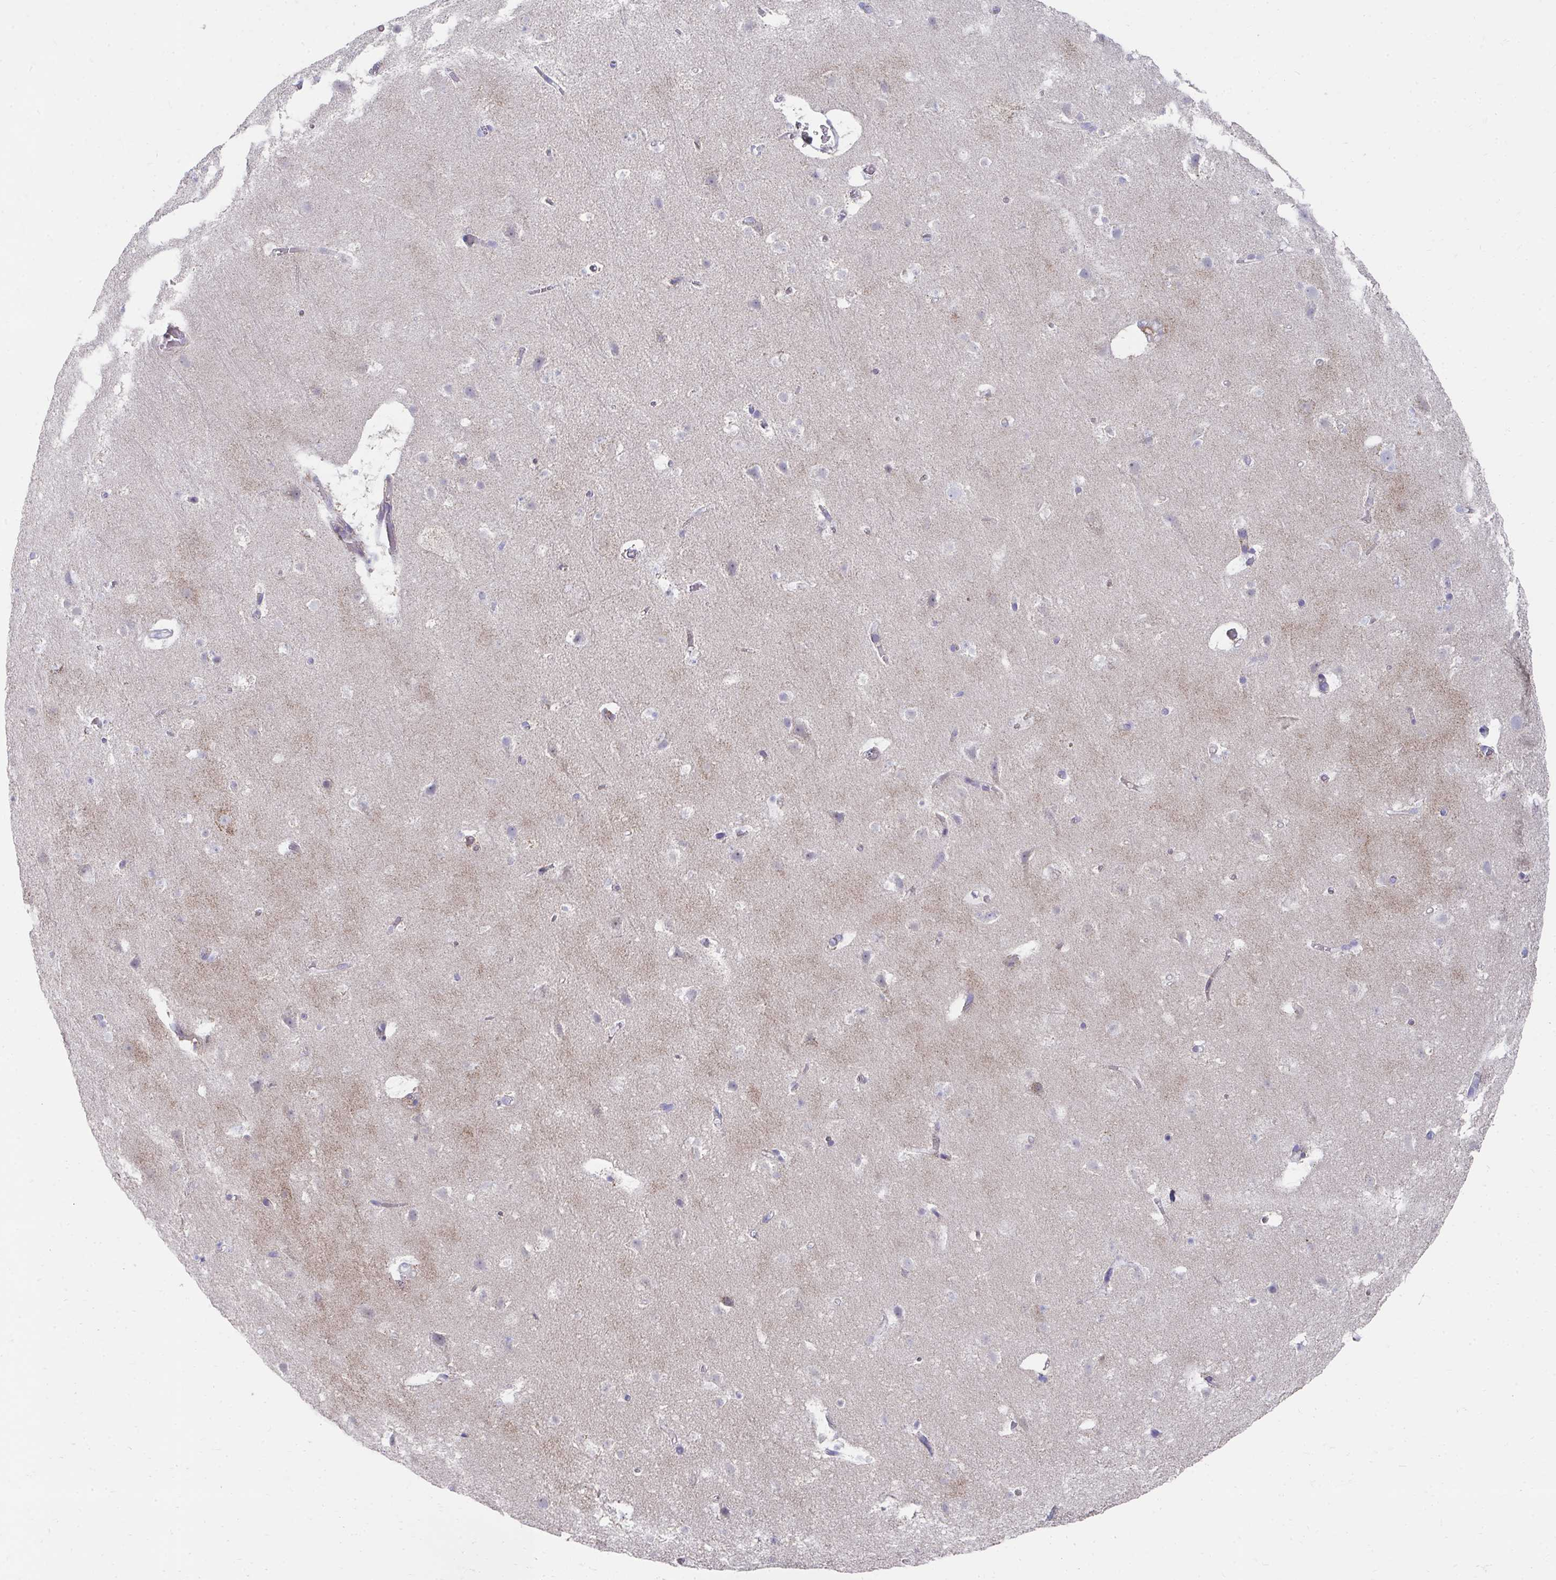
{"staining": {"intensity": "negative", "quantity": "none", "location": "none"}, "tissue": "cerebral cortex", "cell_type": "Endothelial cells", "image_type": "normal", "snomed": [{"axis": "morphology", "description": "Normal tissue, NOS"}, {"axis": "topography", "description": "Cerebral cortex"}], "caption": "The histopathology image demonstrates no significant expression in endothelial cells of cerebral cortex.", "gene": "PRRG3", "patient": {"sex": "female", "age": 42}}